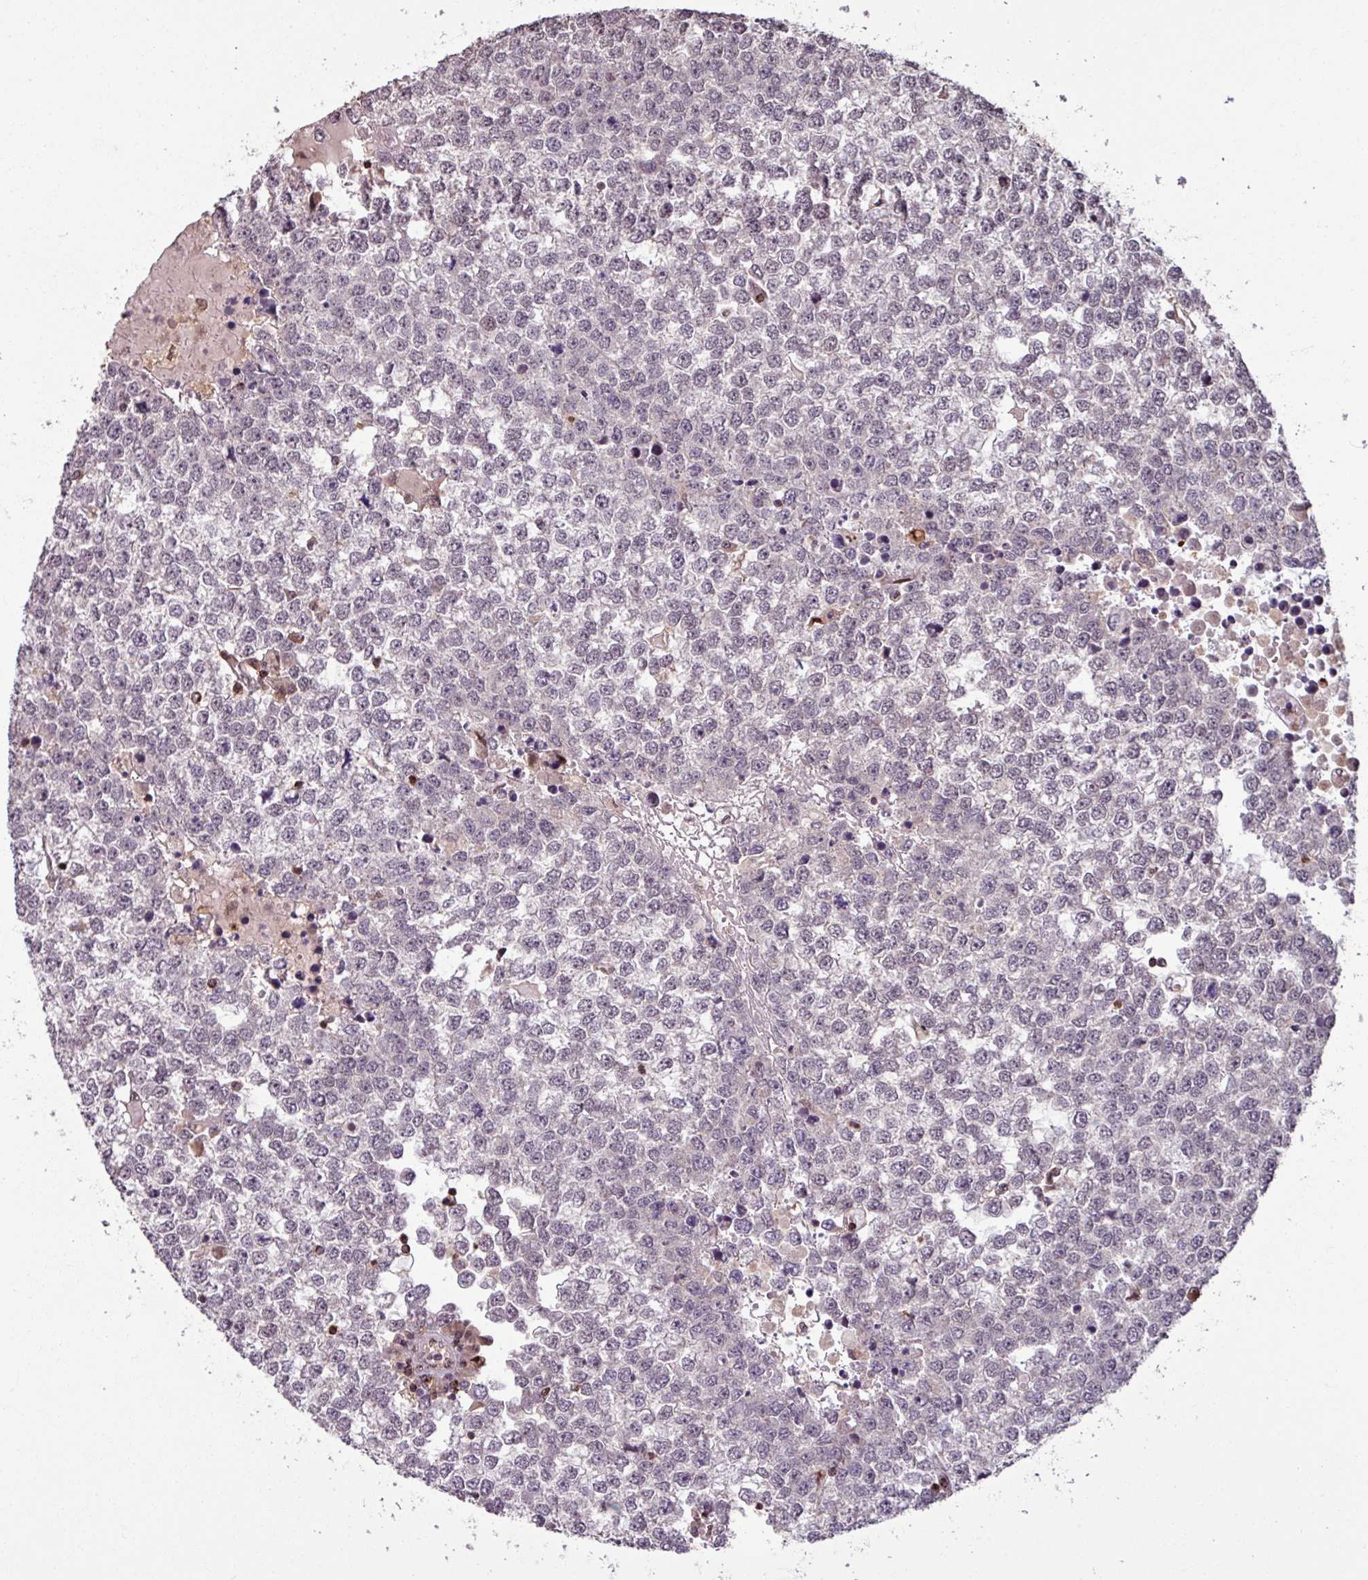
{"staining": {"intensity": "negative", "quantity": "none", "location": "none"}, "tissue": "testis cancer", "cell_type": "Tumor cells", "image_type": "cancer", "snomed": [{"axis": "morphology", "description": "Seminoma, NOS"}, {"axis": "topography", "description": "Testis"}], "caption": "Histopathology image shows no protein staining in tumor cells of testis cancer tissue.", "gene": "OR6B1", "patient": {"sex": "male", "age": 65}}